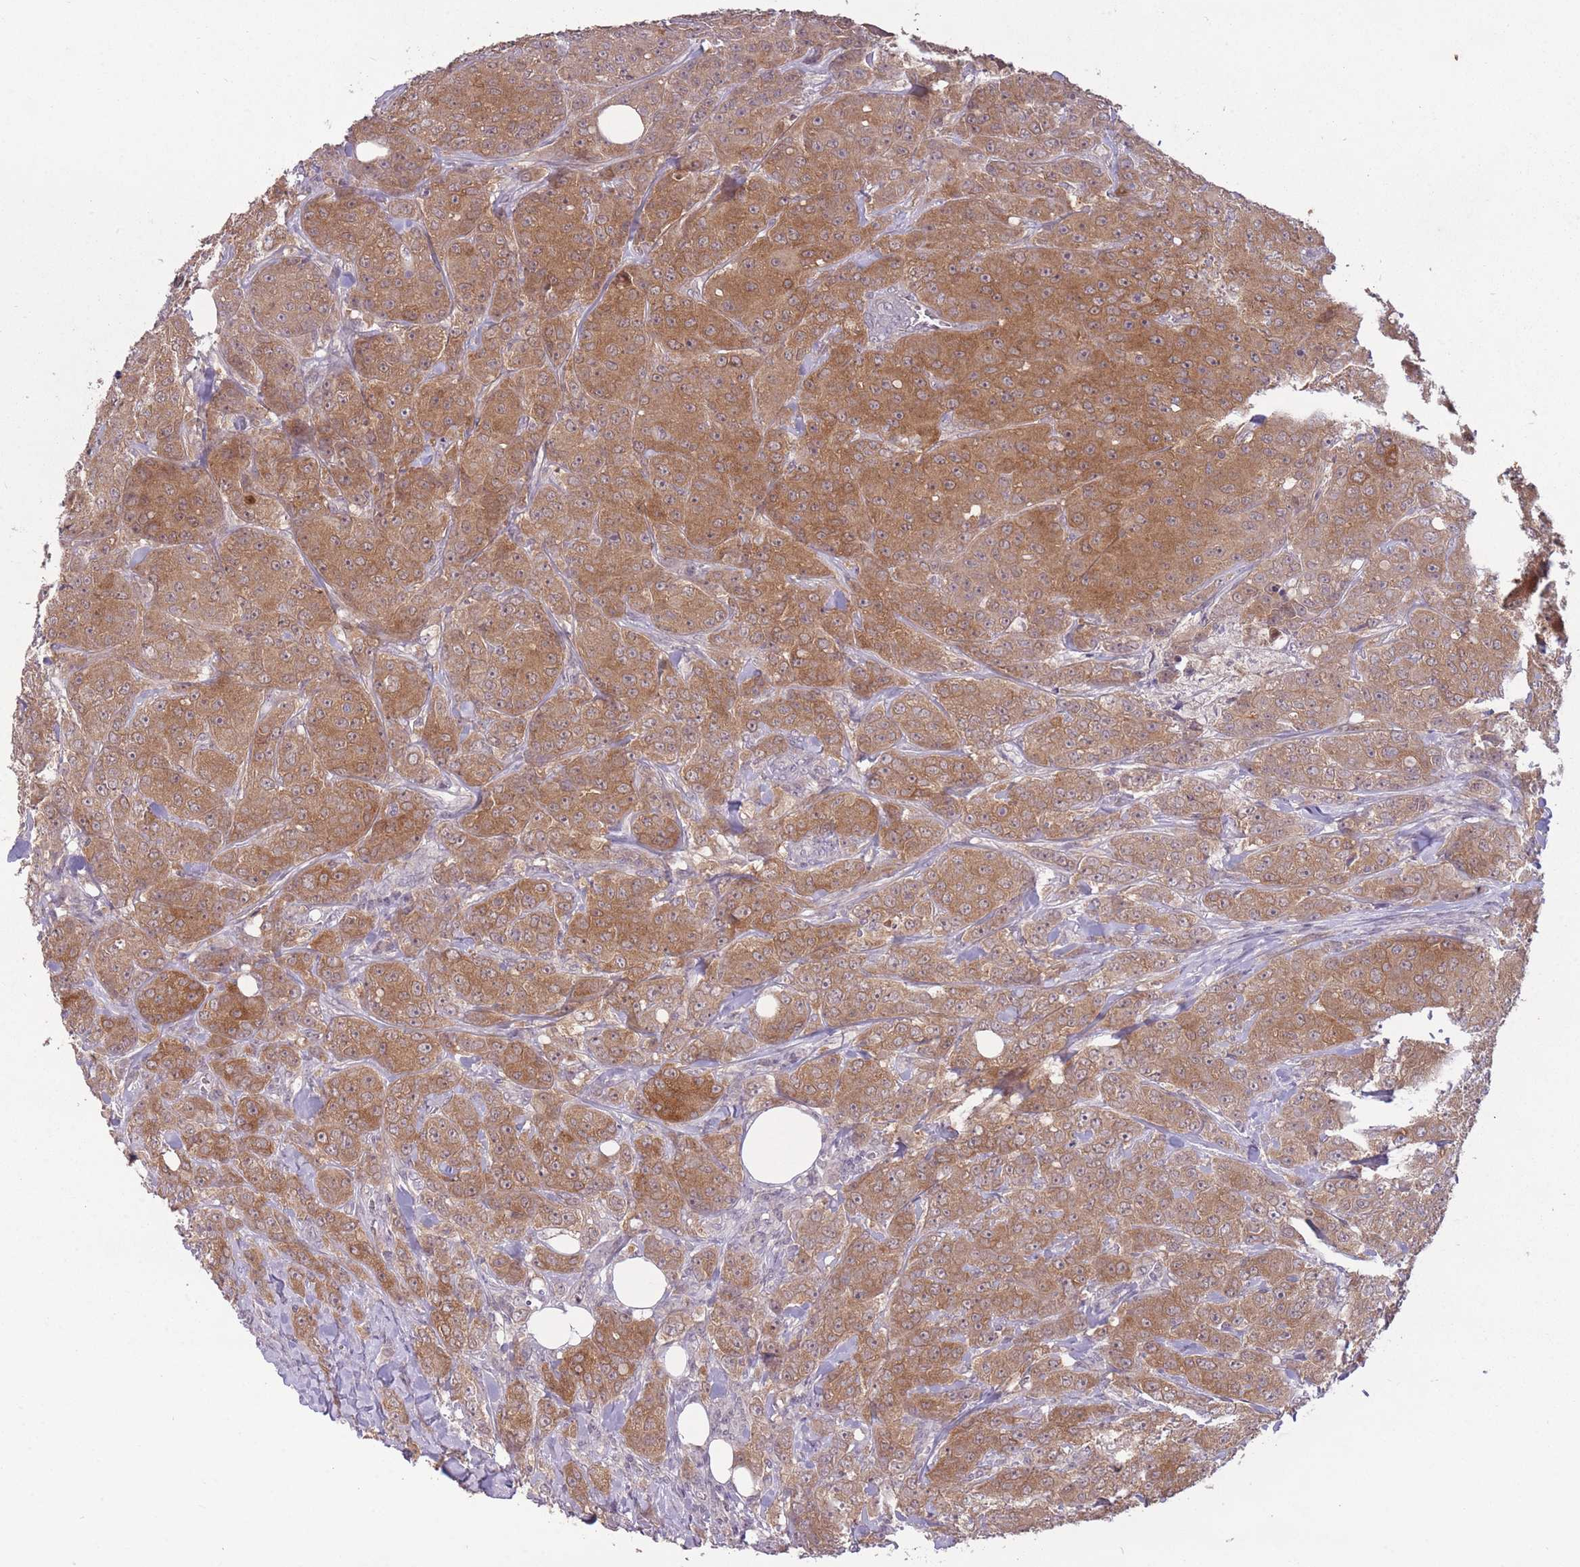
{"staining": {"intensity": "moderate", "quantity": ">75%", "location": "cytoplasmic/membranous"}, "tissue": "breast cancer", "cell_type": "Tumor cells", "image_type": "cancer", "snomed": [{"axis": "morphology", "description": "Duct carcinoma"}, {"axis": "topography", "description": "Breast"}], "caption": "Protein positivity by immunohistochemistry (IHC) reveals moderate cytoplasmic/membranous expression in approximately >75% of tumor cells in breast cancer.", "gene": "LRATD2", "patient": {"sex": "female", "age": 43}}